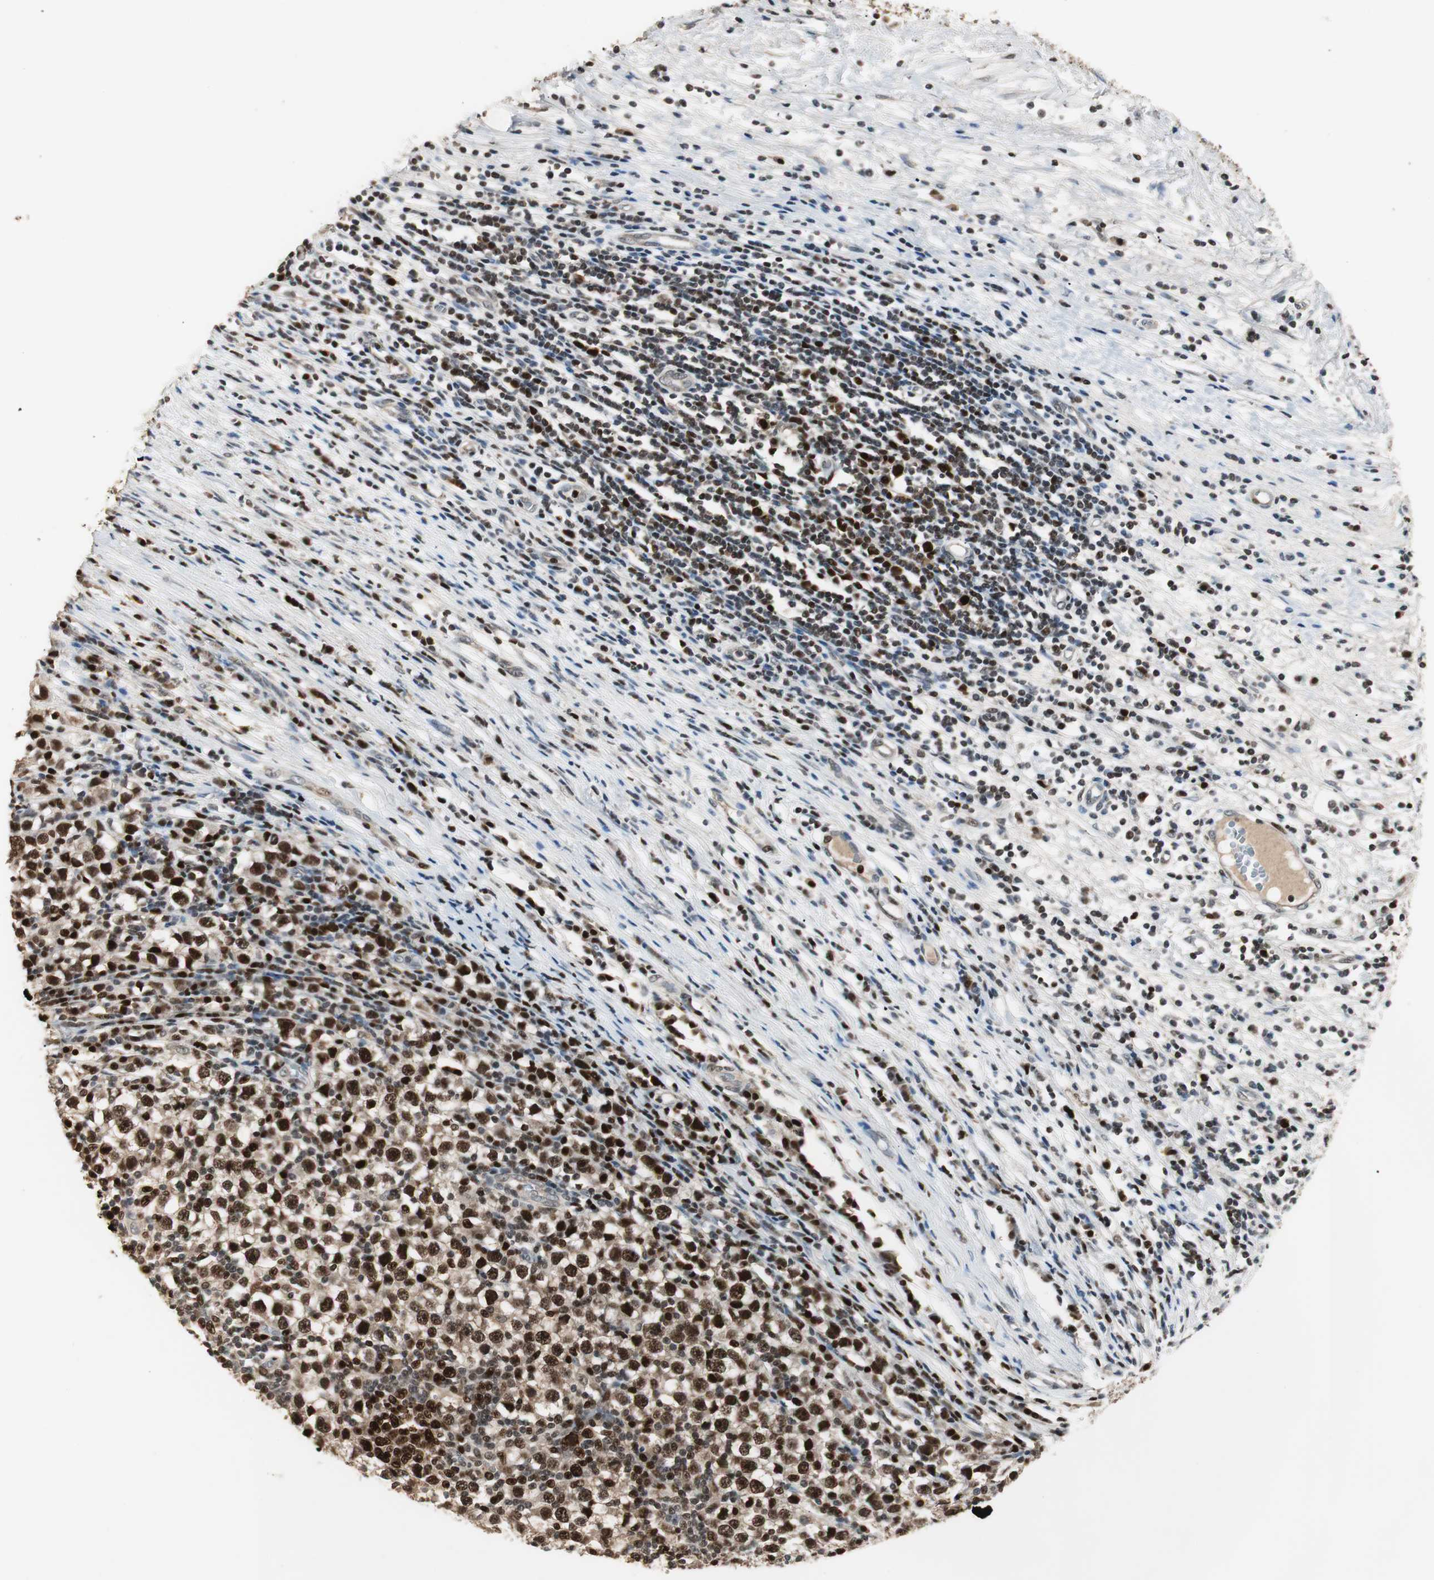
{"staining": {"intensity": "strong", "quantity": ">75%", "location": "nuclear"}, "tissue": "testis cancer", "cell_type": "Tumor cells", "image_type": "cancer", "snomed": [{"axis": "morphology", "description": "Seminoma, NOS"}, {"axis": "topography", "description": "Testis"}], "caption": "A histopathology image showing strong nuclear positivity in approximately >75% of tumor cells in seminoma (testis), as visualized by brown immunohistochemical staining.", "gene": "FEN1", "patient": {"sex": "male", "age": 65}}